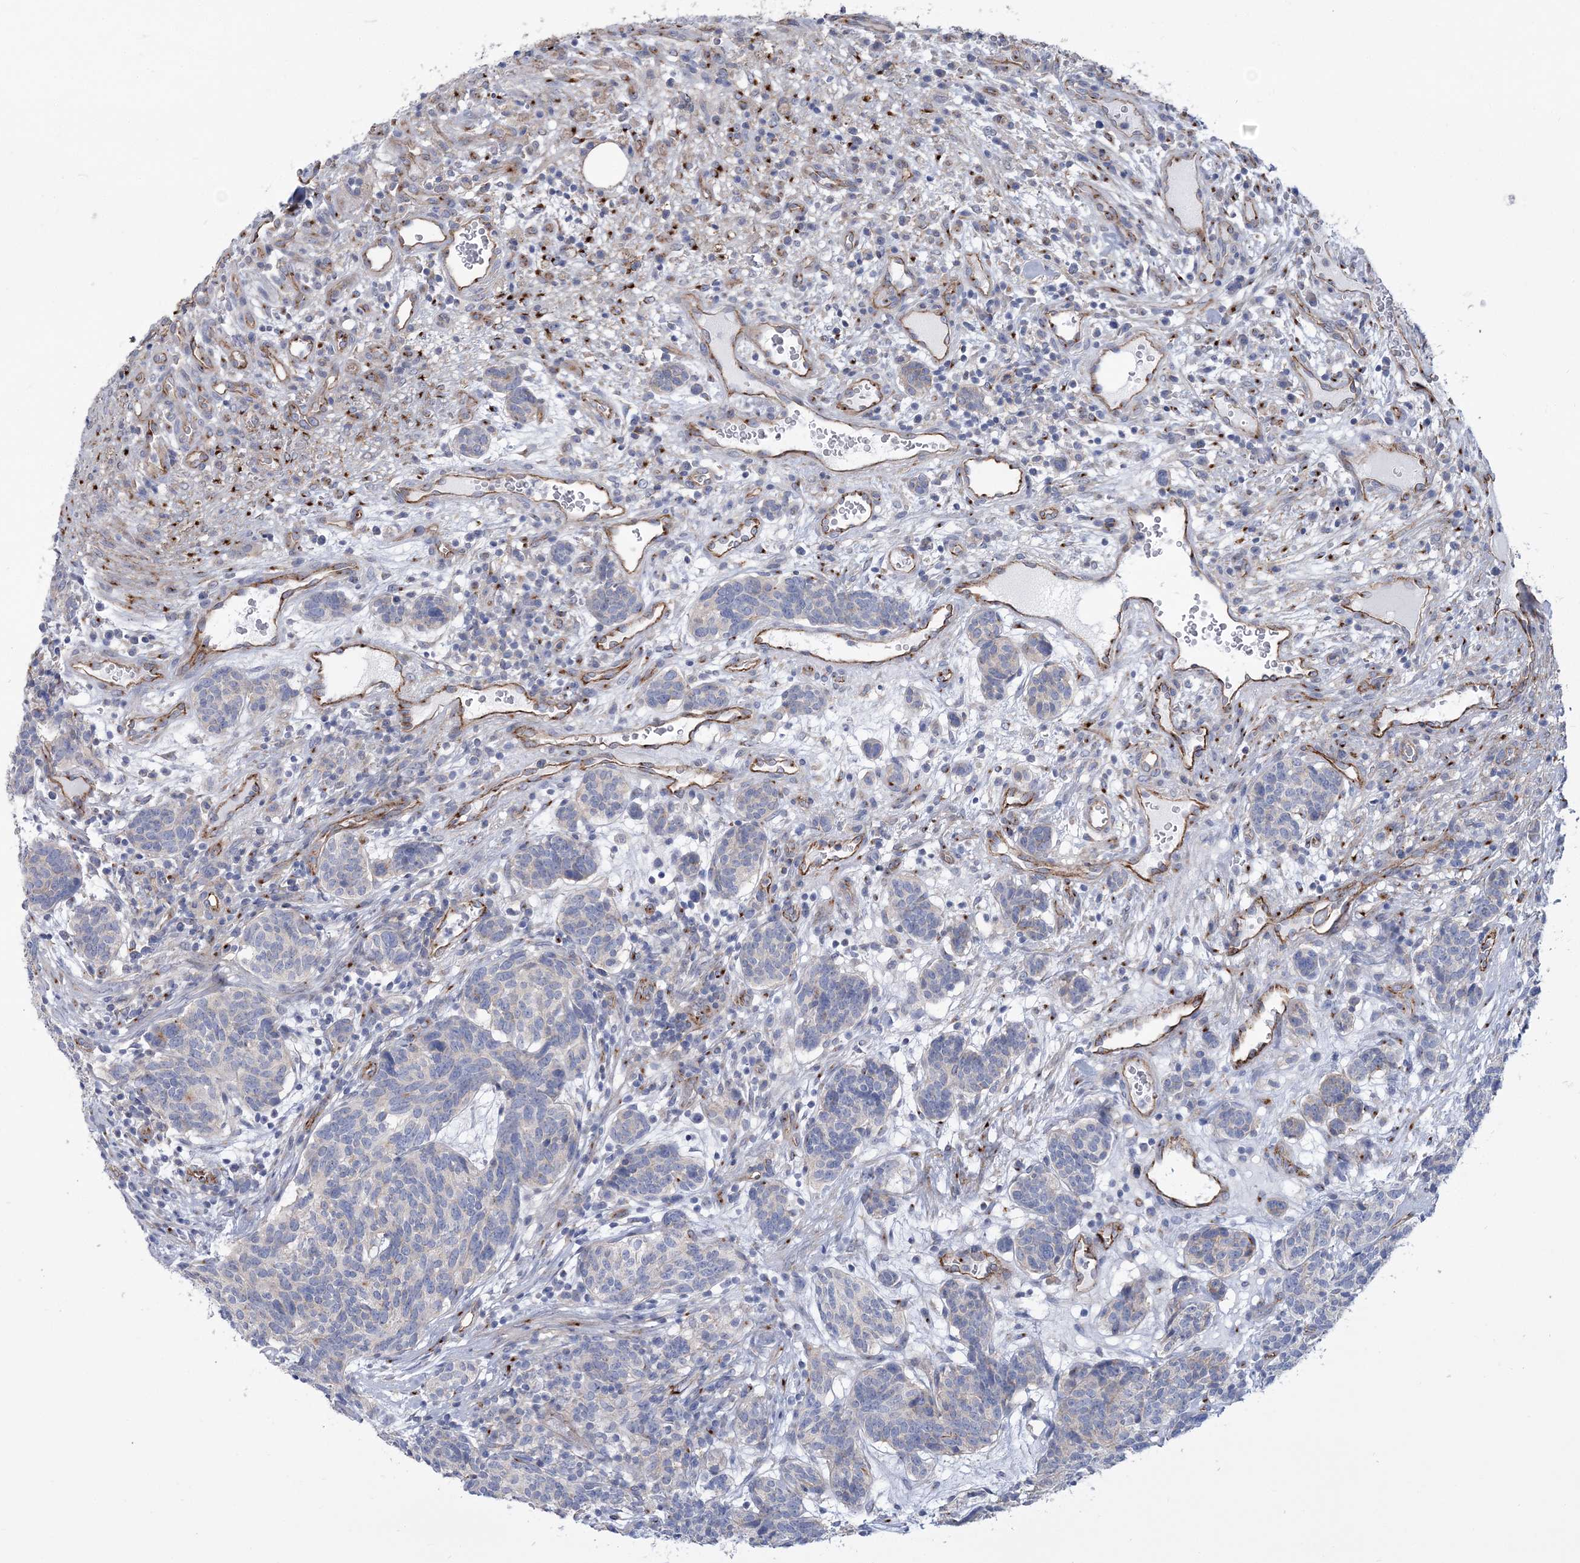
{"staining": {"intensity": "negative", "quantity": "none", "location": "none"}, "tissue": "carcinoid", "cell_type": "Tumor cells", "image_type": "cancer", "snomed": [{"axis": "morphology", "description": "Carcinoid, malignant, NOS"}, {"axis": "topography", "description": "Lung"}], "caption": "Immunohistochemistry (IHC) of carcinoid (malignant) reveals no staining in tumor cells.", "gene": "RAB11FIP5", "patient": {"sex": "female", "age": 46}}